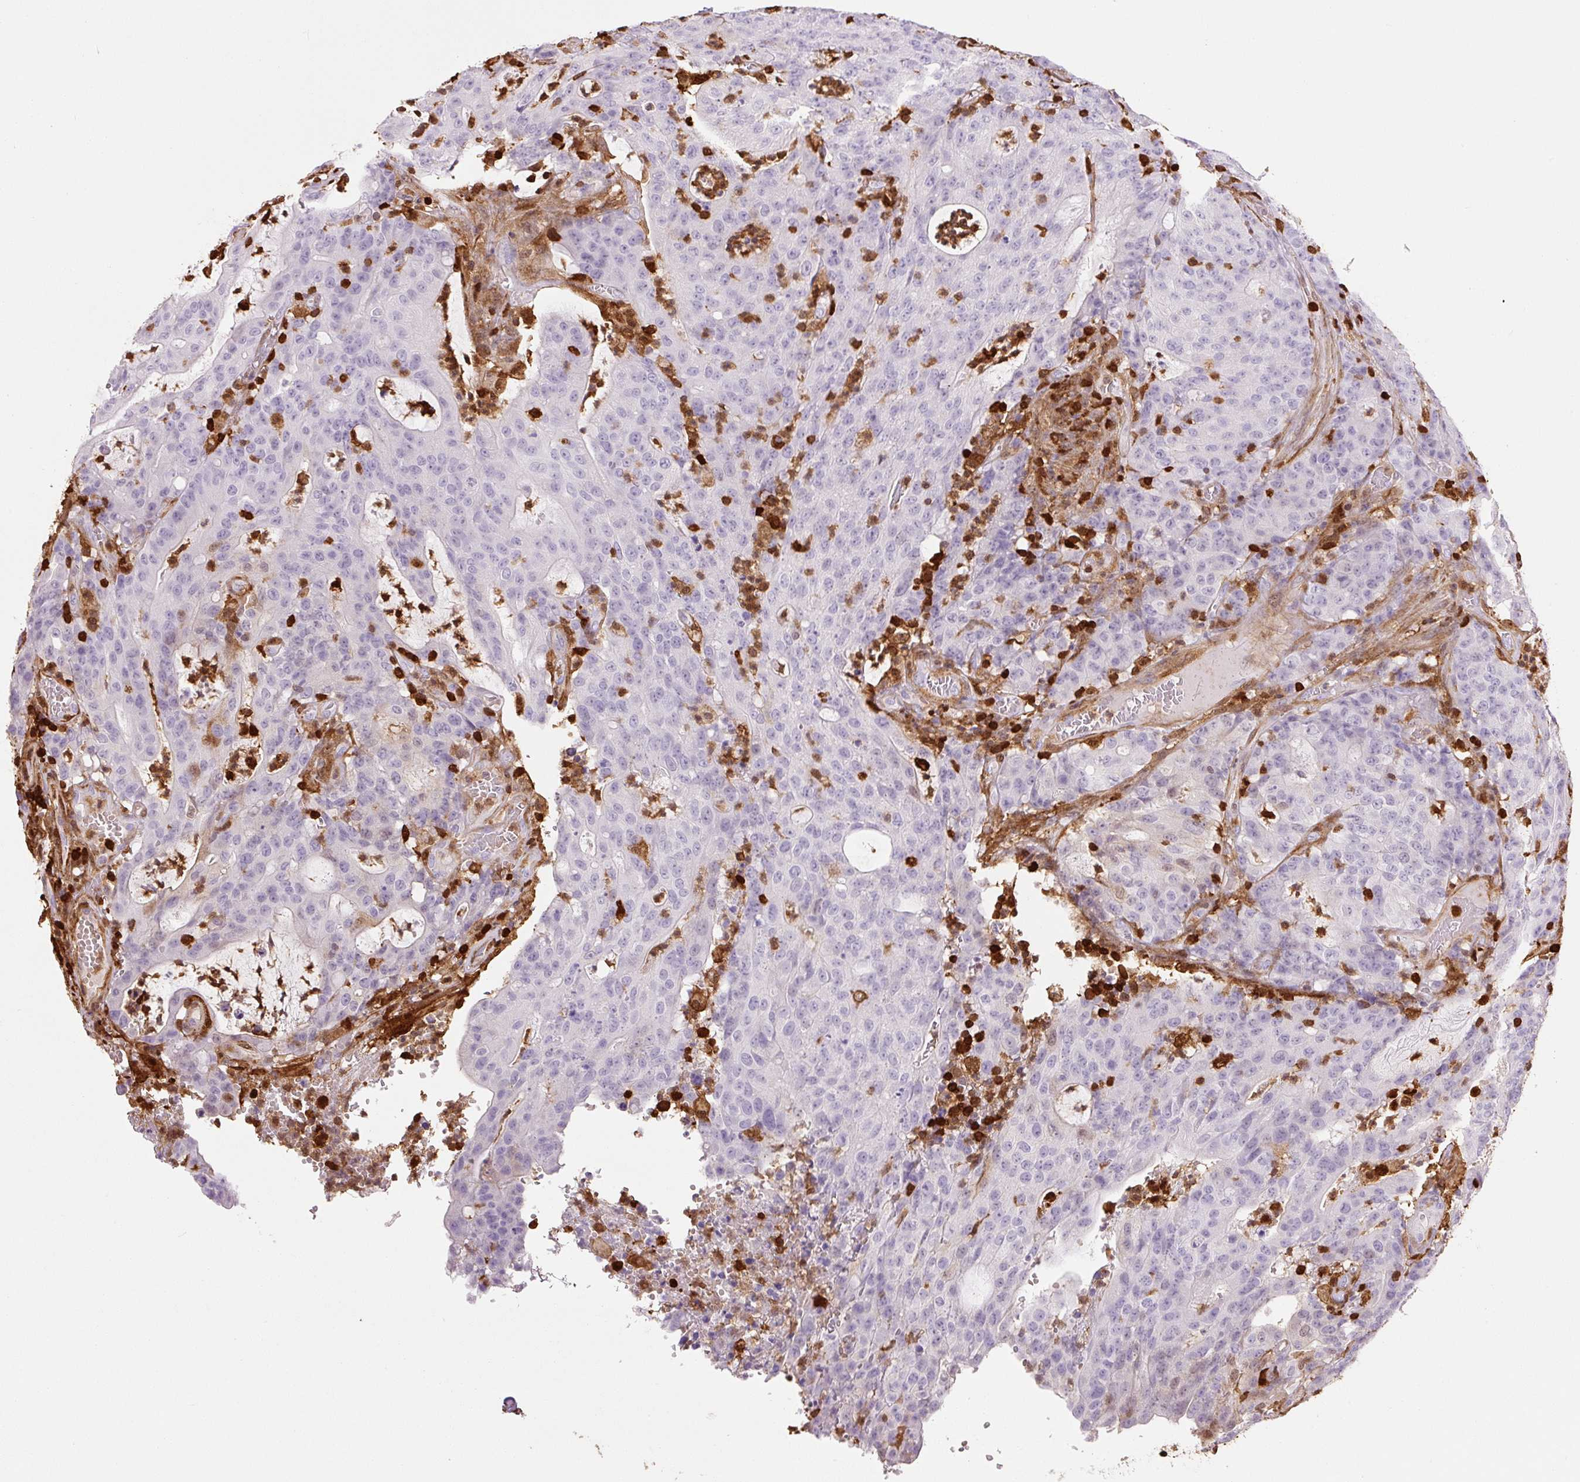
{"staining": {"intensity": "negative", "quantity": "none", "location": "none"}, "tissue": "colorectal cancer", "cell_type": "Tumor cells", "image_type": "cancer", "snomed": [{"axis": "morphology", "description": "Adenocarcinoma, NOS"}, {"axis": "topography", "description": "Colon"}], "caption": "Immunohistochemistry (IHC) photomicrograph of neoplastic tissue: colorectal adenocarcinoma stained with DAB demonstrates no significant protein positivity in tumor cells.", "gene": "S100A4", "patient": {"sex": "male", "age": 83}}